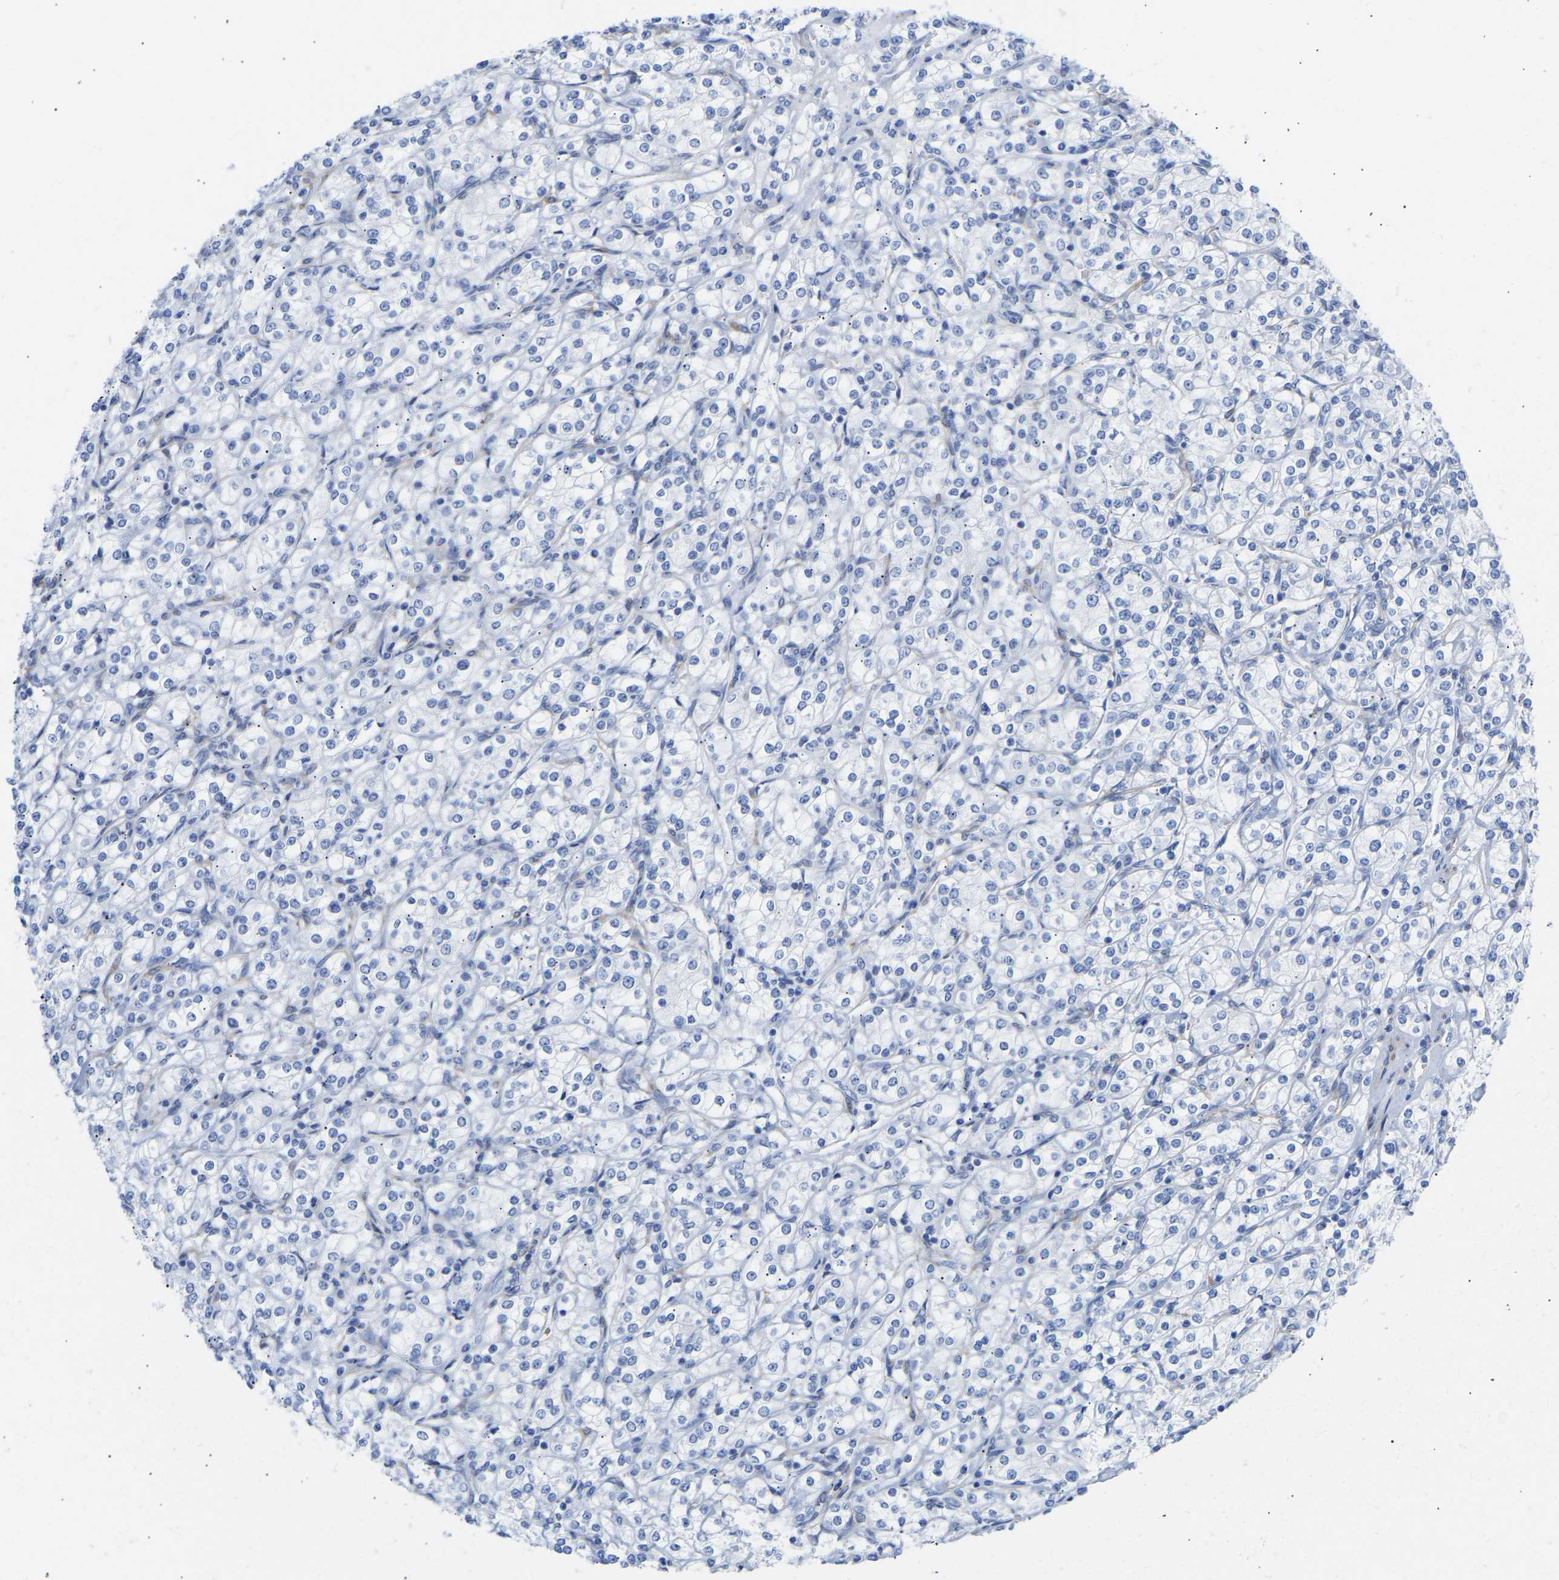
{"staining": {"intensity": "negative", "quantity": "none", "location": "none"}, "tissue": "renal cancer", "cell_type": "Tumor cells", "image_type": "cancer", "snomed": [{"axis": "morphology", "description": "Adenocarcinoma, NOS"}, {"axis": "topography", "description": "Kidney"}], "caption": "High magnification brightfield microscopy of renal adenocarcinoma stained with DAB (brown) and counterstained with hematoxylin (blue): tumor cells show no significant staining.", "gene": "AMPH", "patient": {"sex": "male", "age": 77}}